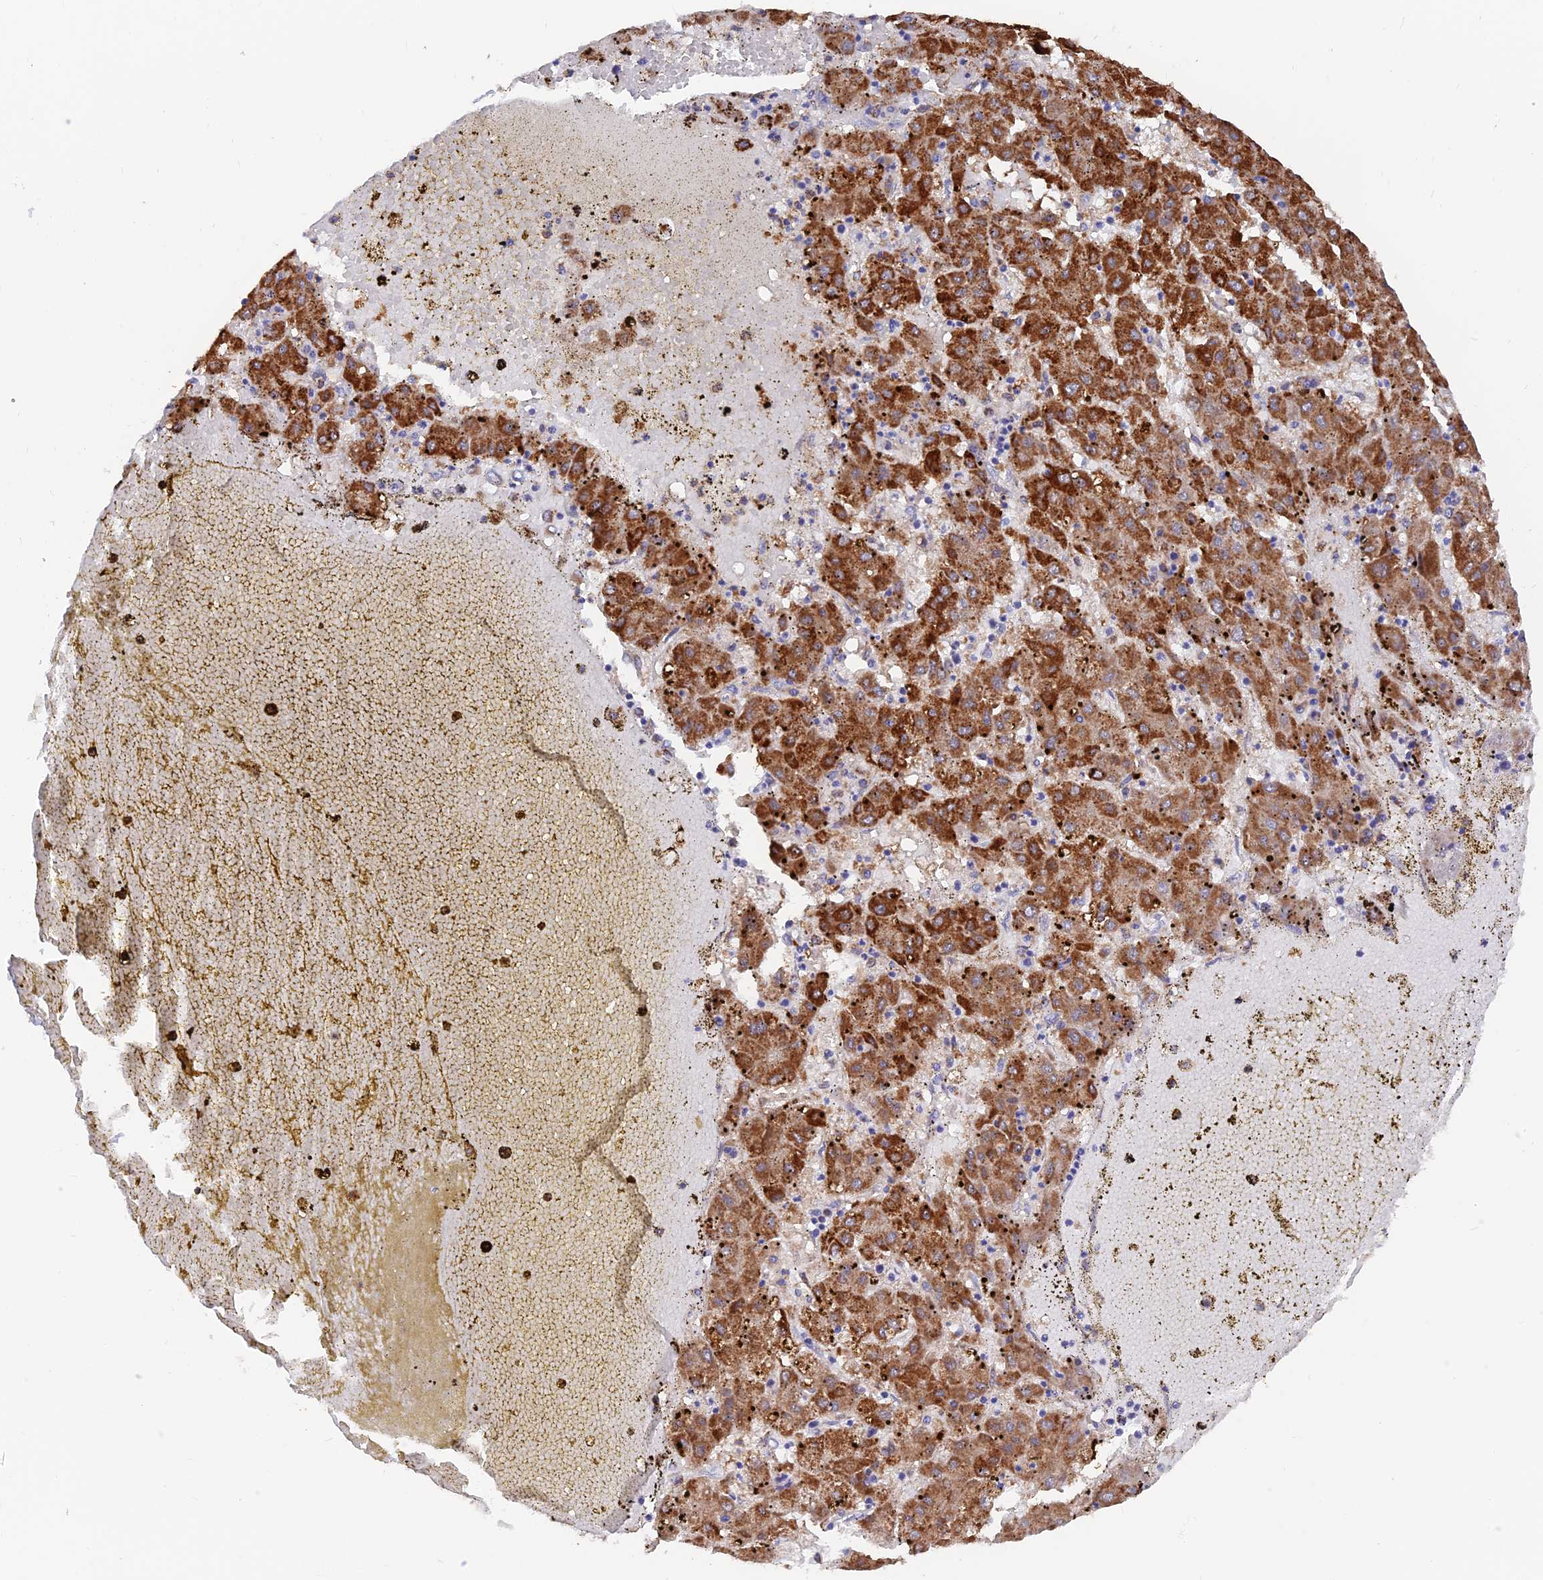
{"staining": {"intensity": "strong", "quantity": ">75%", "location": "cytoplasmic/membranous"}, "tissue": "liver cancer", "cell_type": "Tumor cells", "image_type": "cancer", "snomed": [{"axis": "morphology", "description": "Carcinoma, Hepatocellular, NOS"}, {"axis": "topography", "description": "Liver"}], "caption": "There is high levels of strong cytoplasmic/membranous staining in tumor cells of hepatocellular carcinoma (liver), as demonstrated by immunohistochemical staining (brown color).", "gene": "TIGD6", "patient": {"sex": "male", "age": 72}}